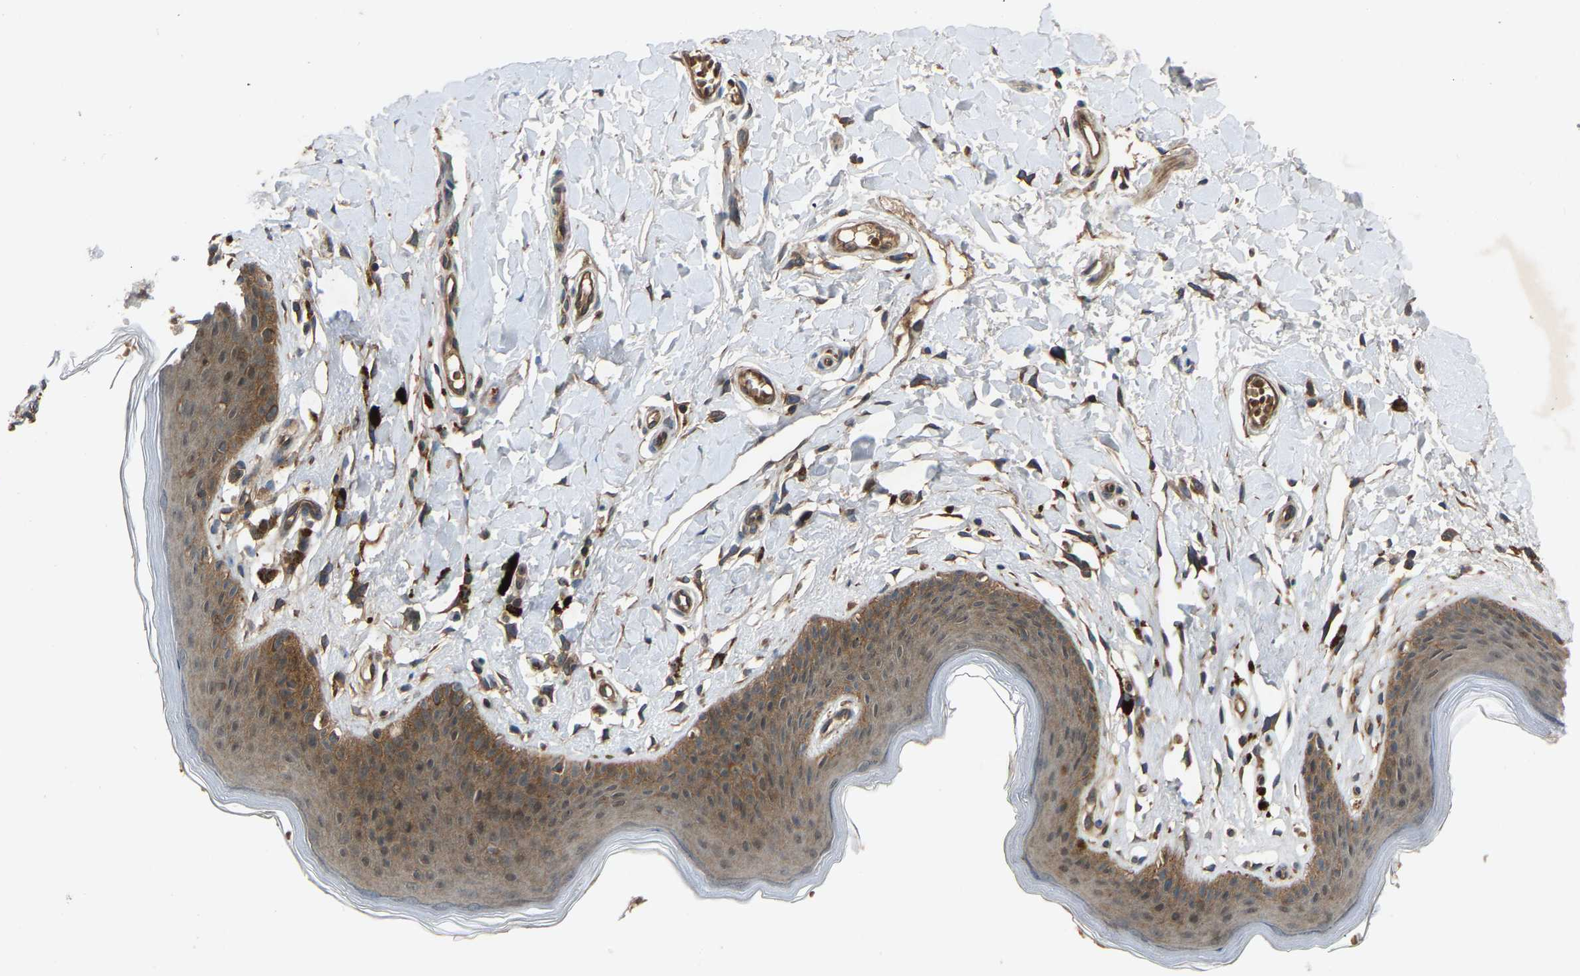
{"staining": {"intensity": "moderate", "quantity": "25%-75%", "location": "cytoplasmic/membranous"}, "tissue": "skin", "cell_type": "Epidermal cells", "image_type": "normal", "snomed": [{"axis": "morphology", "description": "Normal tissue, NOS"}, {"axis": "topography", "description": "Vulva"}], "caption": "Protein positivity by immunohistochemistry (IHC) reveals moderate cytoplasmic/membranous expression in about 25%-75% of epidermal cells in unremarkable skin.", "gene": "GAS2L1", "patient": {"sex": "female", "age": 66}}